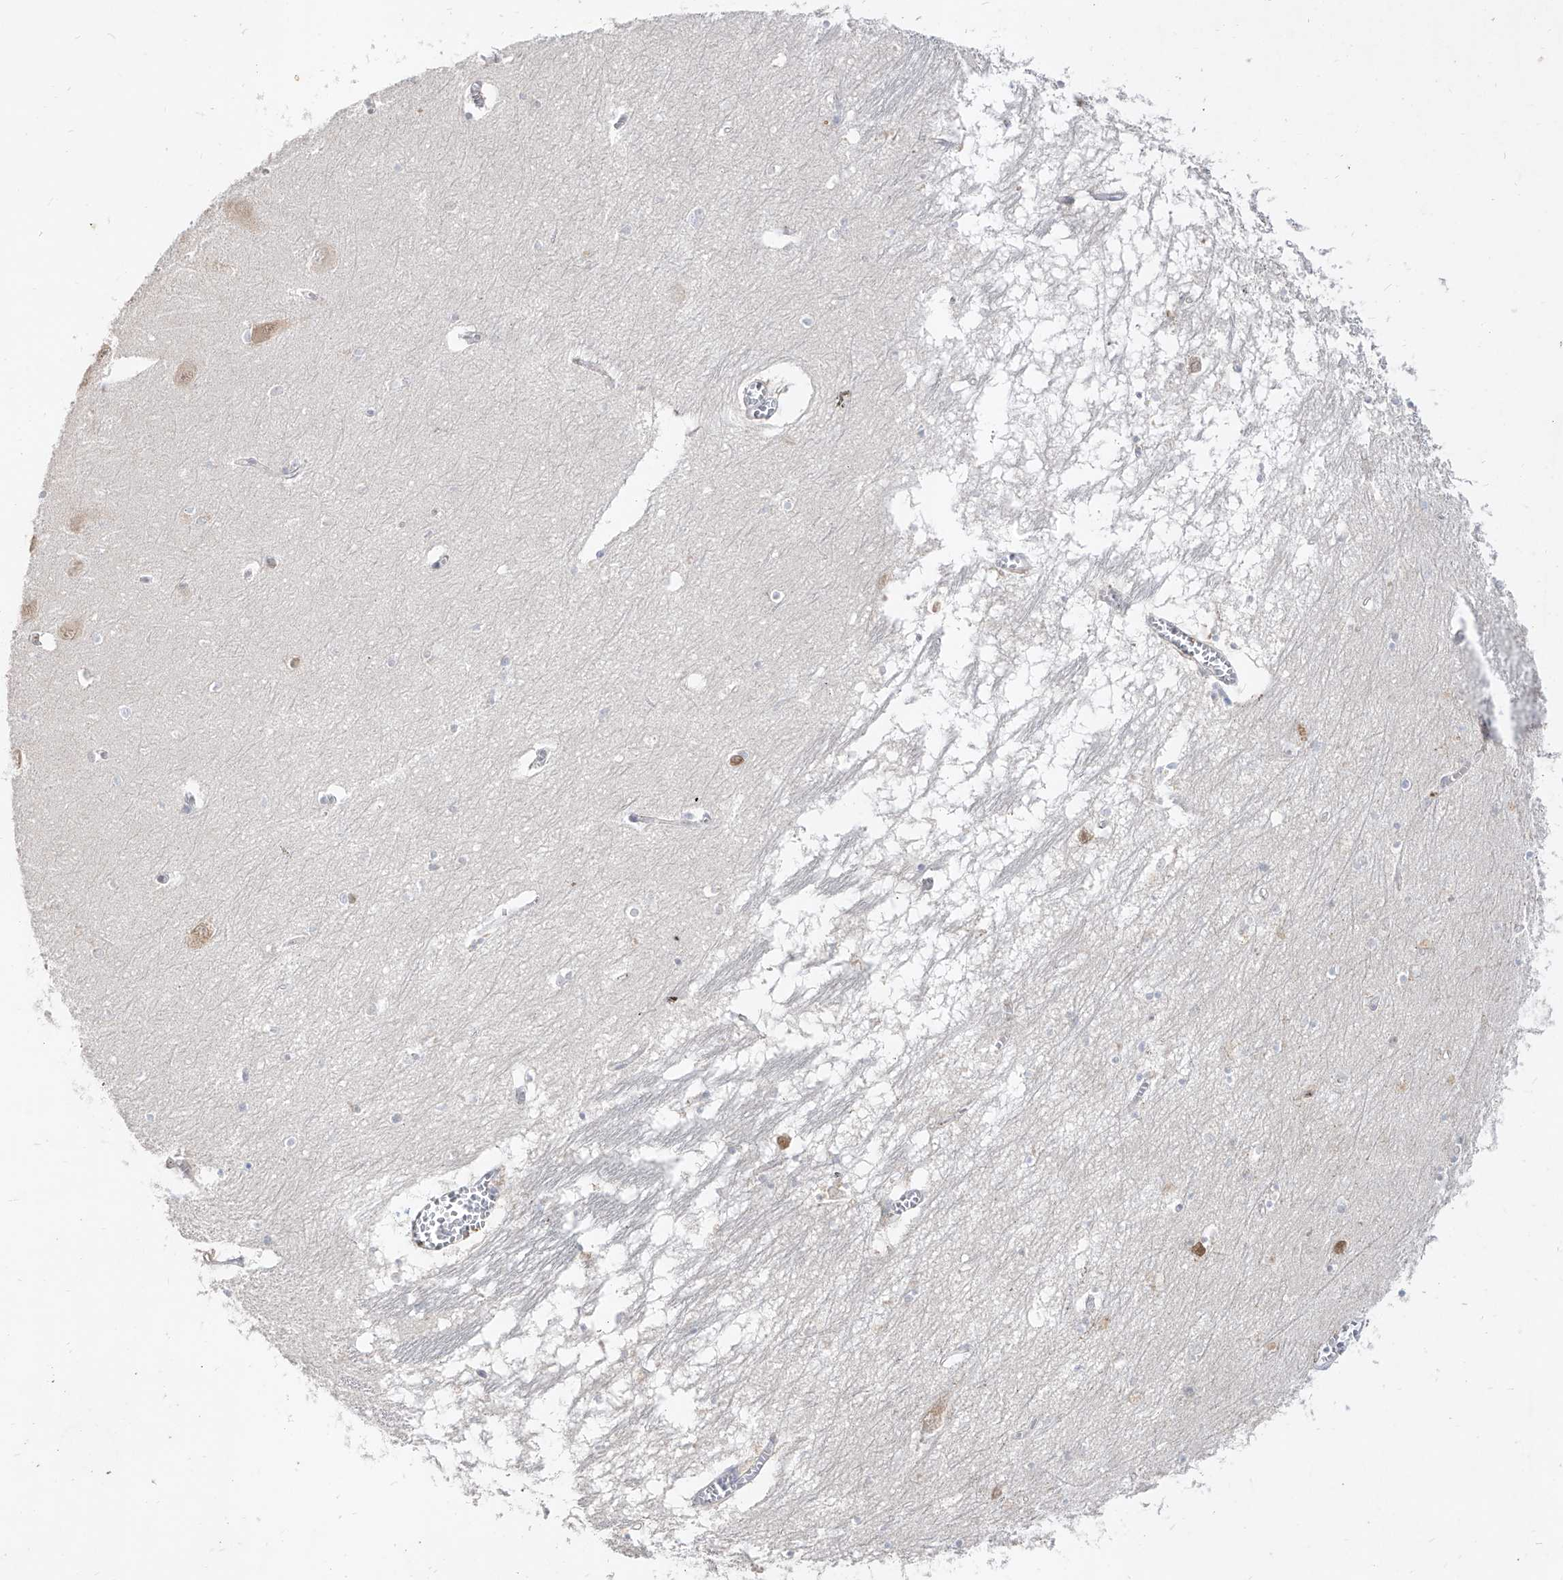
{"staining": {"intensity": "negative", "quantity": "none", "location": "none"}, "tissue": "hippocampus", "cell_type": "Glial cells", "image_type": "normal", "snomed": [{"axis": "morphology", "description": "Normal tissue, NOS"}, {"axis": "topography", "description": "Hippocampus"}], "caption": "Immunohistochemical staining of benign human hippocampus reveals no significant positivity in glial cells.", "gene": "RBFOX3", "patient": {"sex": "male", "age": 70}}